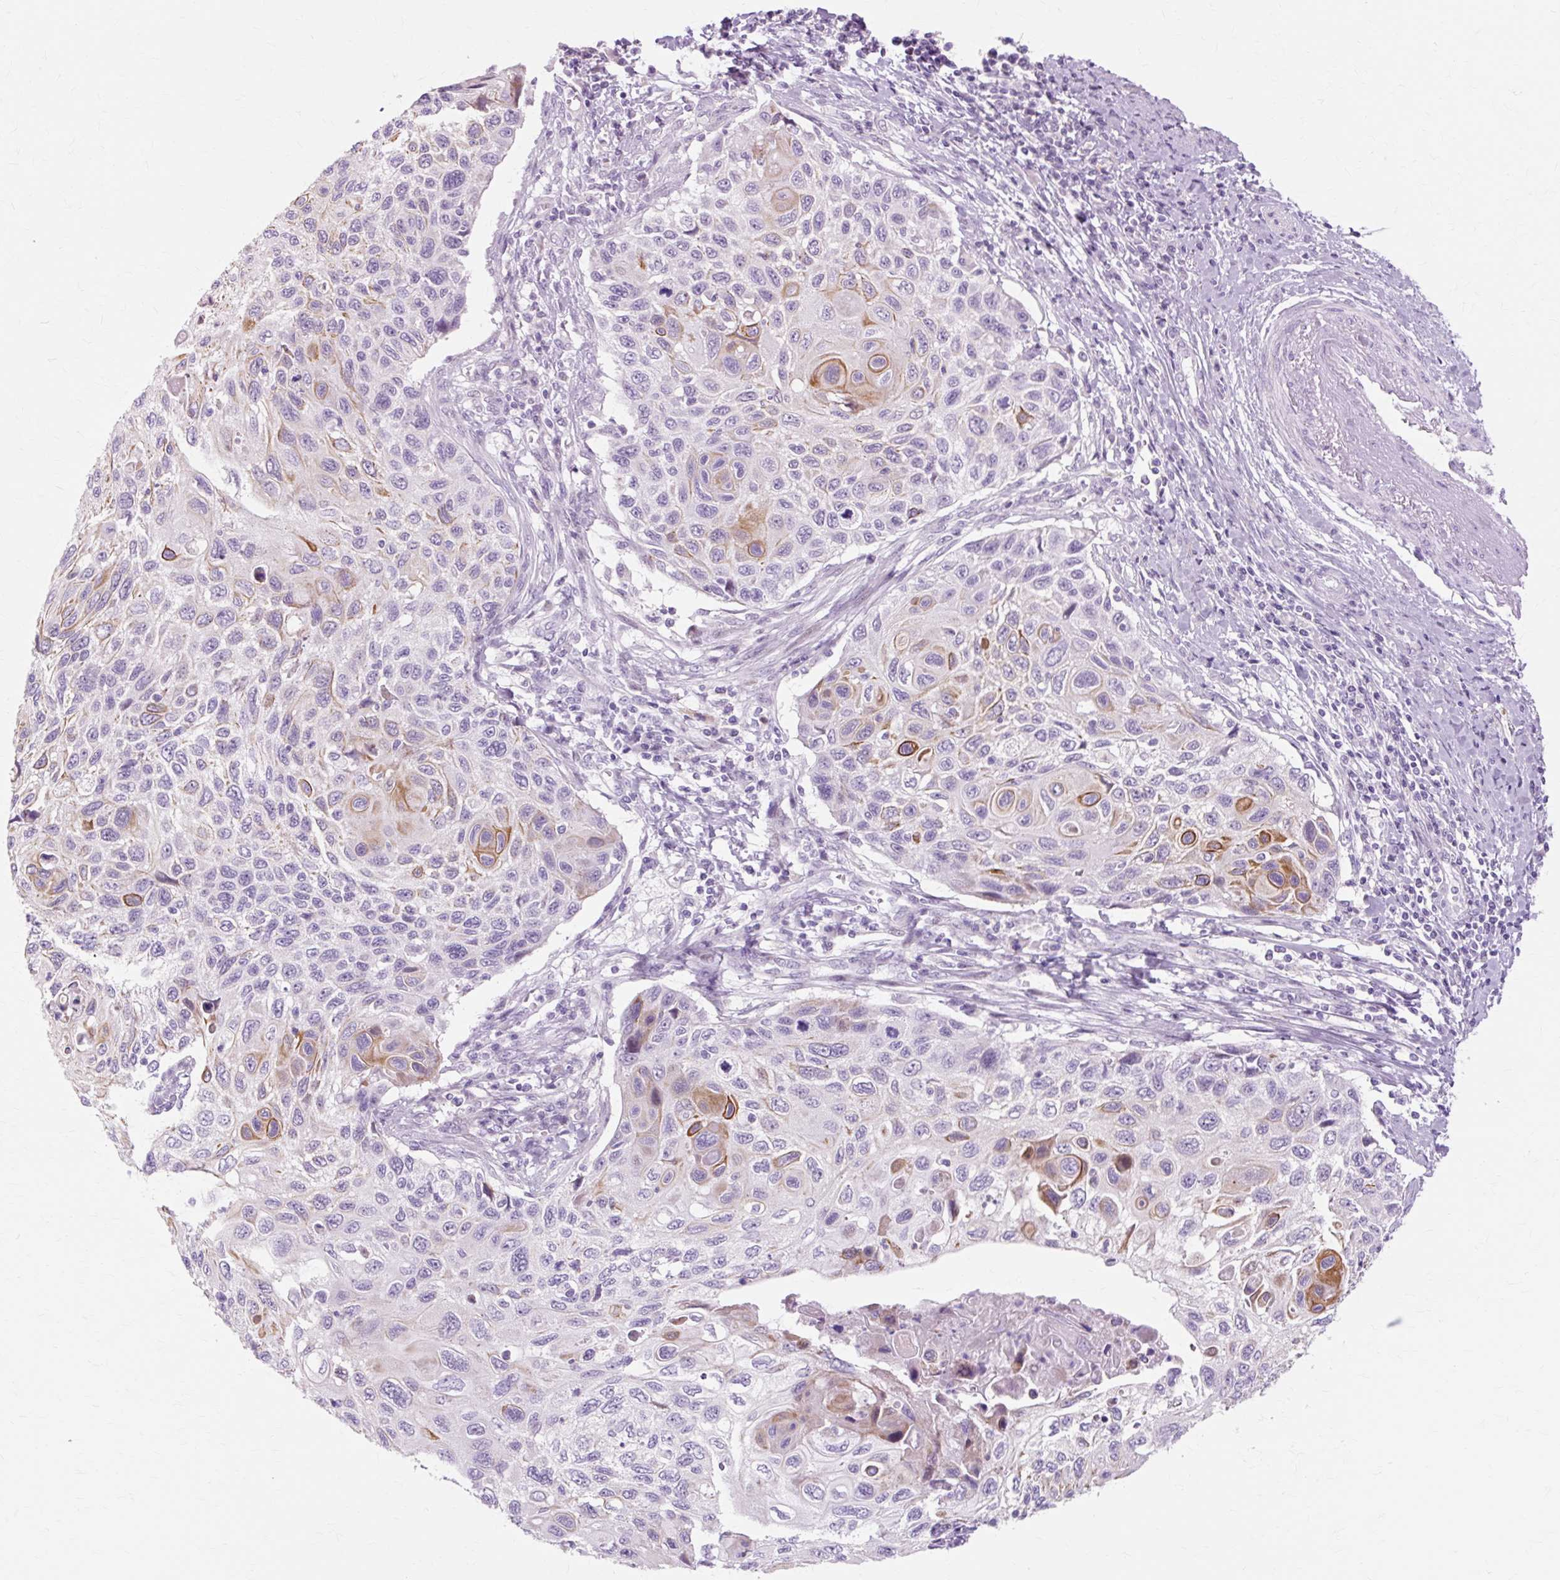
{"staining": {"intensity": "strong", "quantity": "<25%", "location": "cytoplasmic/membranous"}, "tissue": "cervical cancer", "cell_type": "Tumor cells", "image_type": "cancer", "snomed": [{"axis": "morphology", "description": "Squamous cell carcinoma, NOS"}, {"axis": "topography", "description": "Cervix"}], "caption": "A histopathology image of human cervical squamous cell carcinoma stained for a protein exhibits strong cytoplasmic/membranous brown staining in tumor cells.", "gene": "IRX2", "patient": {"sex": "female", "age": 70}}